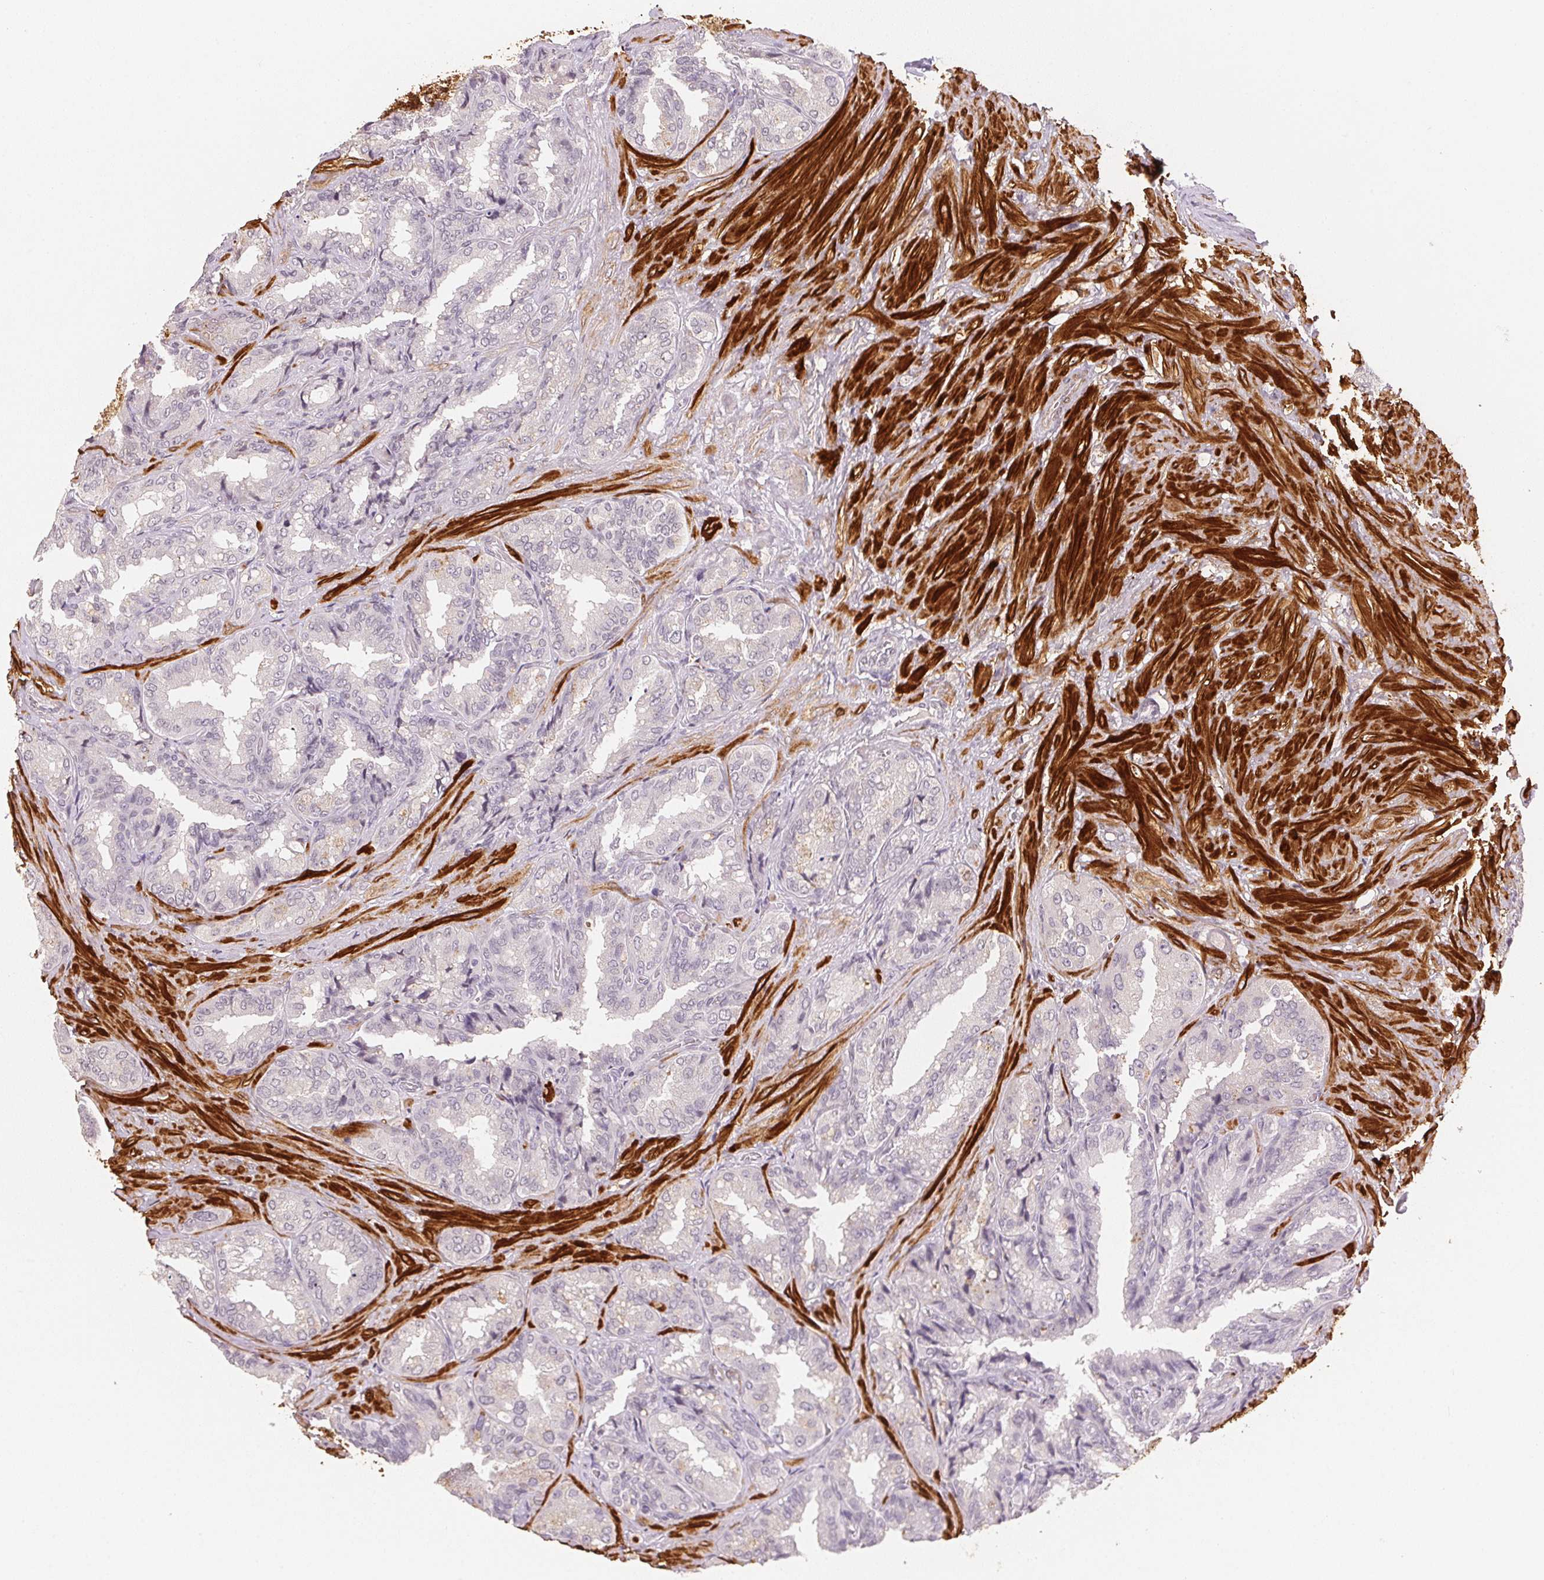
{"staining": {"intensity": "moderate", "quantity": "<25%", "location": "cytoplasmic/membranous"}, "tissue": "seminal vesicle", "cell_type": "Glandular cells", "image_type": "normal", "snomed": [{"axis": "morphology", "description": "Normal tissue, NOS"}, {"axis": "topography", "description": "Seminal veicle"}], "caption": "Approximately <25% of glandular cells in unremarkable seminal vesicle reveal moderate cytoplasmic/membranous protein staining as visualized by brown immunohistochemical staining.", "gene": "SMTN", "patient": {"sex": "male", "age": 68}}